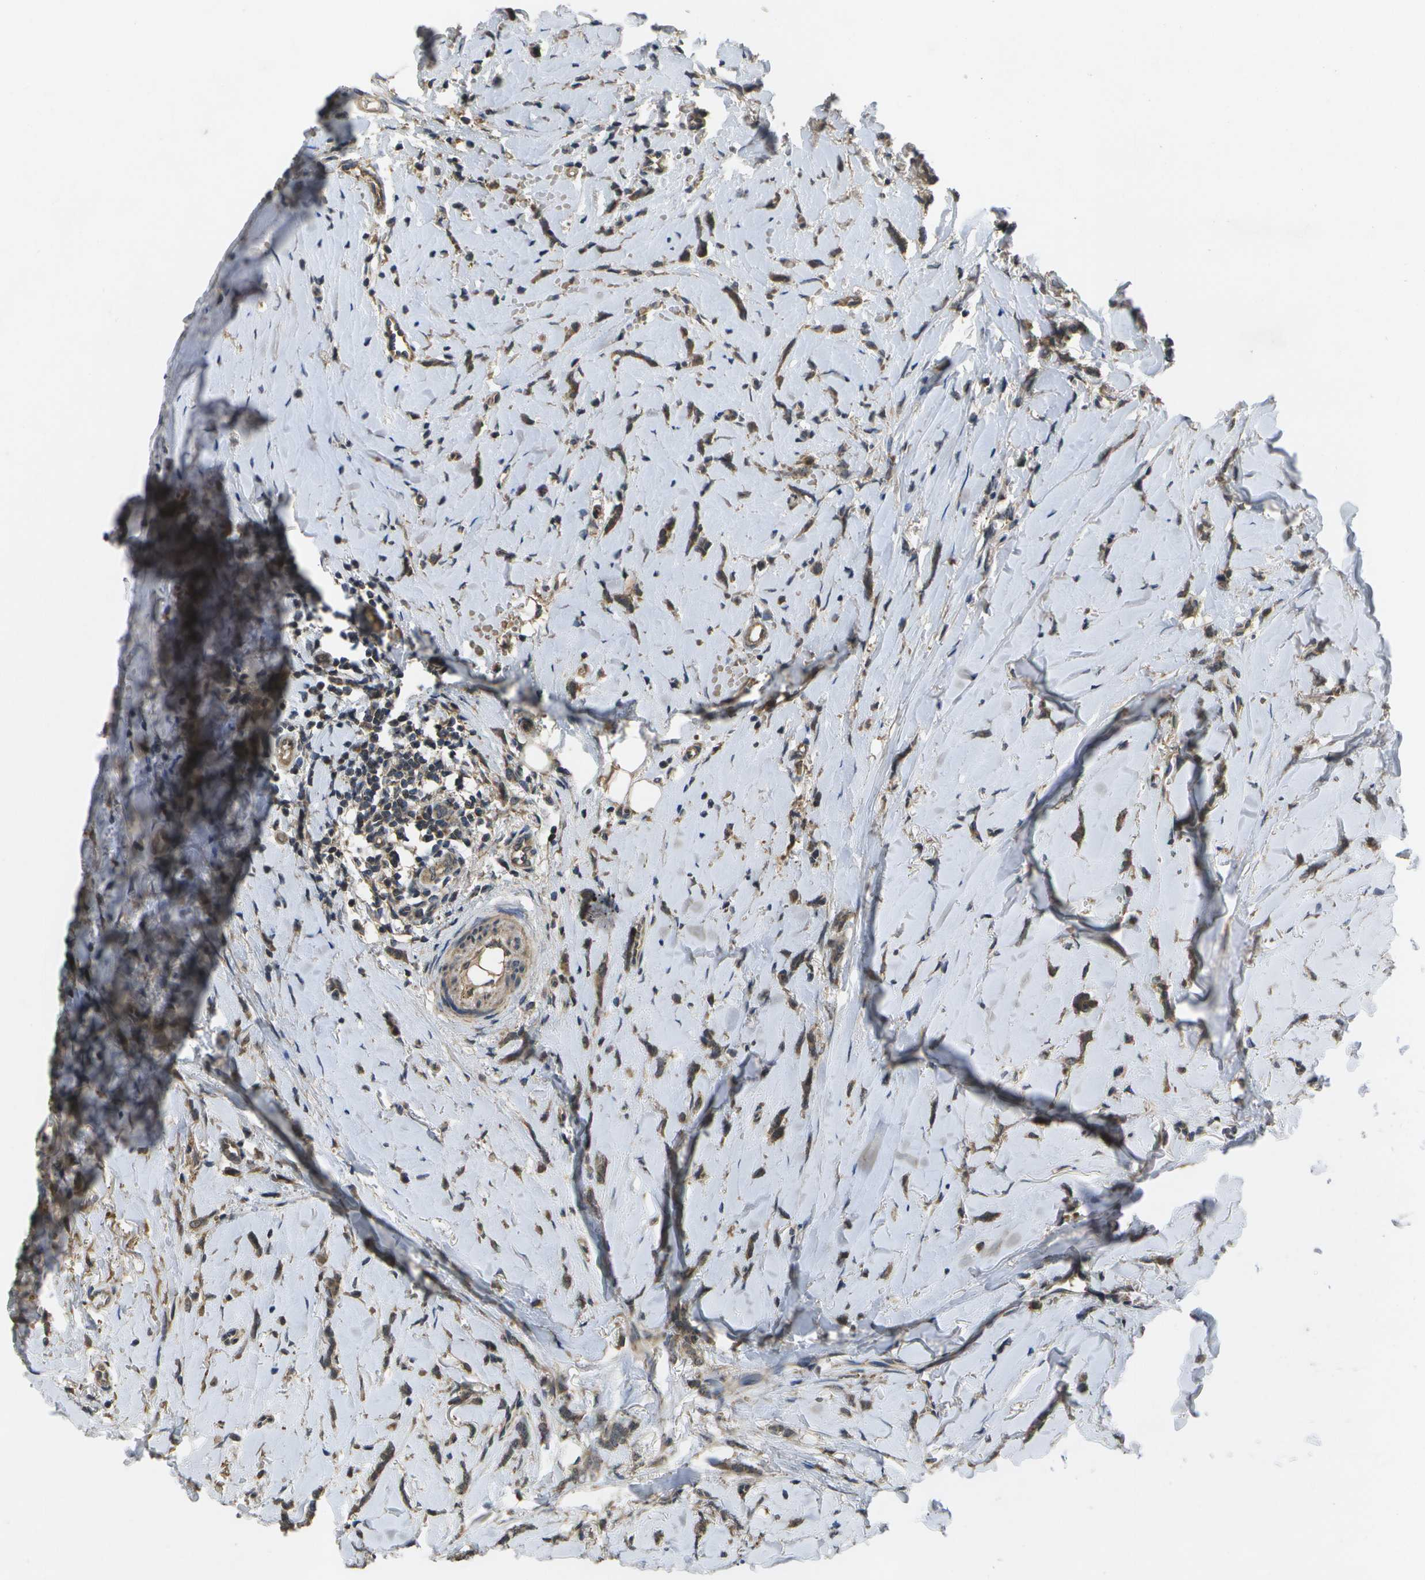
{"staining": {"intensity": "moderate", "quantity": ">75%", "location": "cytoplasmic/membranous"}, "tissue": "breast cancer", "cell_type": "Tumor cells", "image_type": "cancer", "snomed": [{"axis": "morphology", "description": "Lobular carcinoma"}, {"axis": "topography", "description": "Skin"}, {"axis": "topography", "description": "Breast"}], "caption": "Breast lobular carcinoma tissue demonstrates moderate cytoplasmic/membranous positivity in approximately >75% of tumor cells", "gene": "ALAS1", "patient": {"sex": "female", "age": 46}}